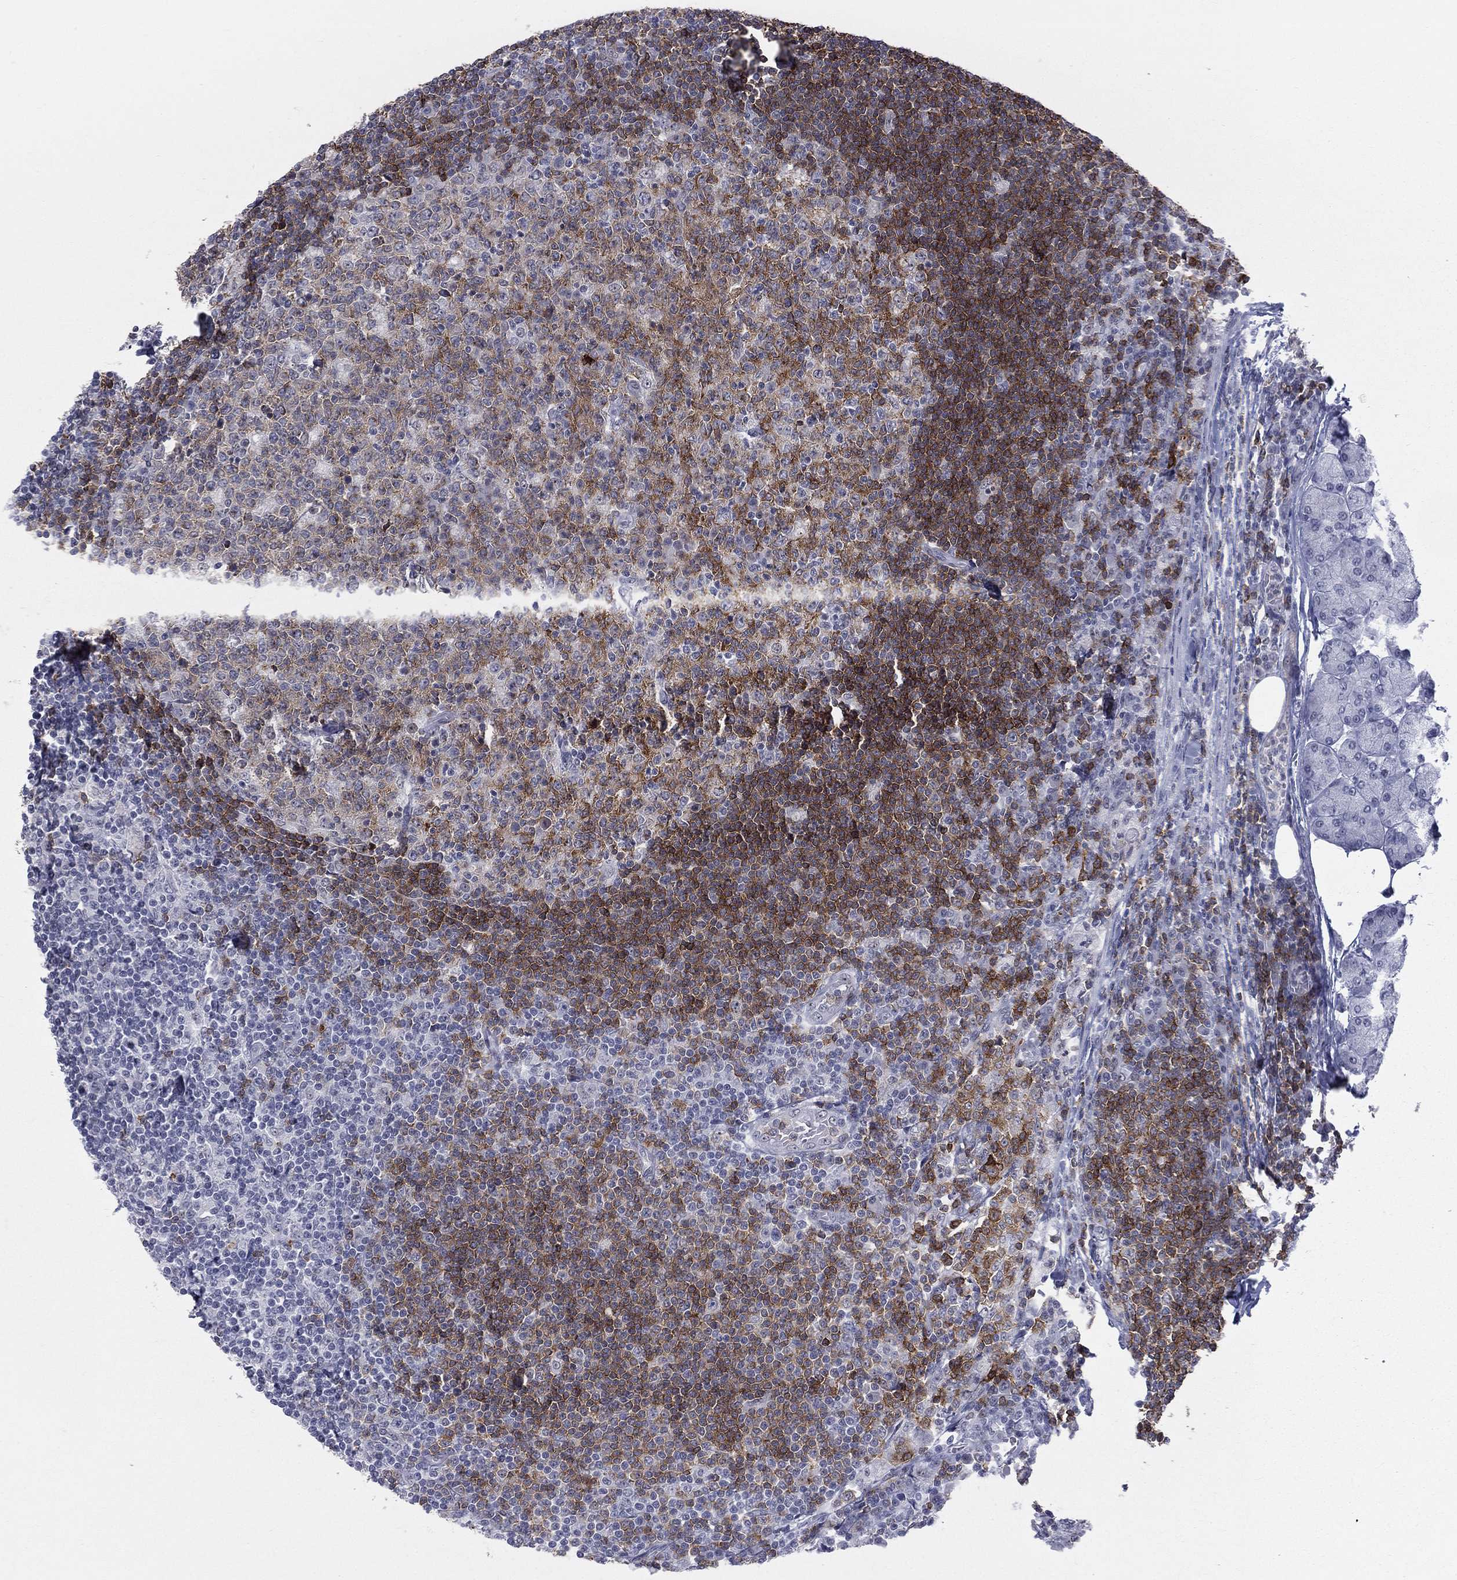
{"staining": {"intensity": "moderate", "quantity": "25%-75%", "location": "cytoplasmic/membranous"}, "tissue": "lymph node", "cell_type": "Germinal center cells", "image_type": "normal", "snomed": [{"axis": "morphology", "description": "Normal tissue, NOS"}, {"axis": "topography", "description": "Lymph node"}, {"axis": "topography", "description": "Salivary gland"}], "caption": "Protein analysis of unremarkable lymph node exhibits moderate cytoplasmic/membranous staining in approximately 25%-75% of germinal center cells. Ihc stains the protein in brown and the nuclei are stained blue.", "gene": "CD22", "patient": {"sex": "male", "age": 83}}